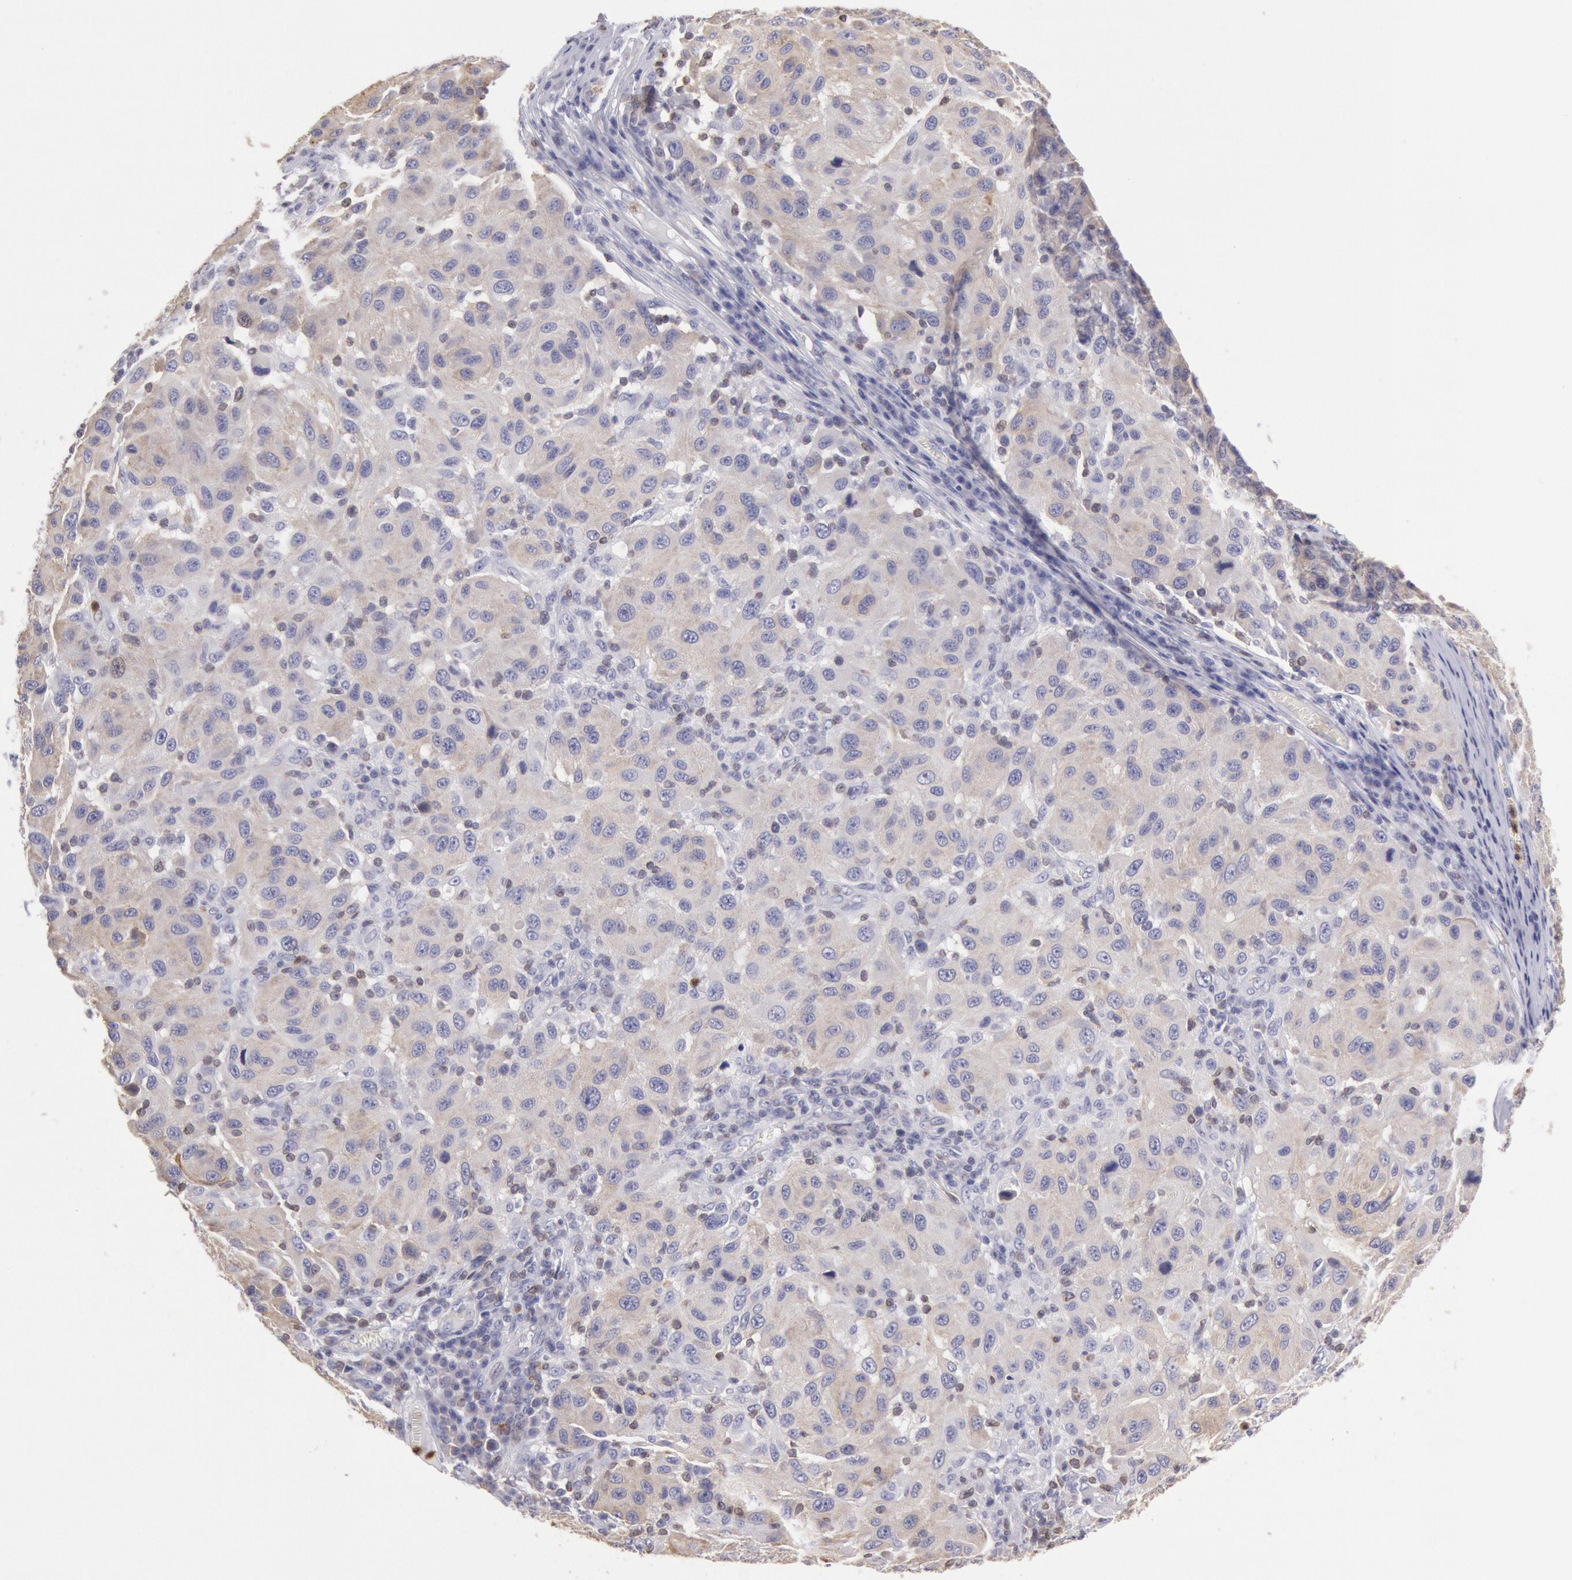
{"staining": {"intensity": "weak", "quantity": "25%-75%", "location": "cytoplasmic/membranous"}, "tissue": "melanoma", "cell_type": "Tumor cells", "image_type": "cancer", "snomed": [{"axis": "morphology", "description": "Malignant melanoma, NOS"}, {"axis": "topography", "description": "Skin"}], "caption": "Approximately 25%-75% of tumor cells in melanoma exhibit weak cytoplasmic/membranous protein staining as visualized by brown immunohistochemical staining.", "gene": "RAB27A", "patient": {"sex": "female", "age": 77}}